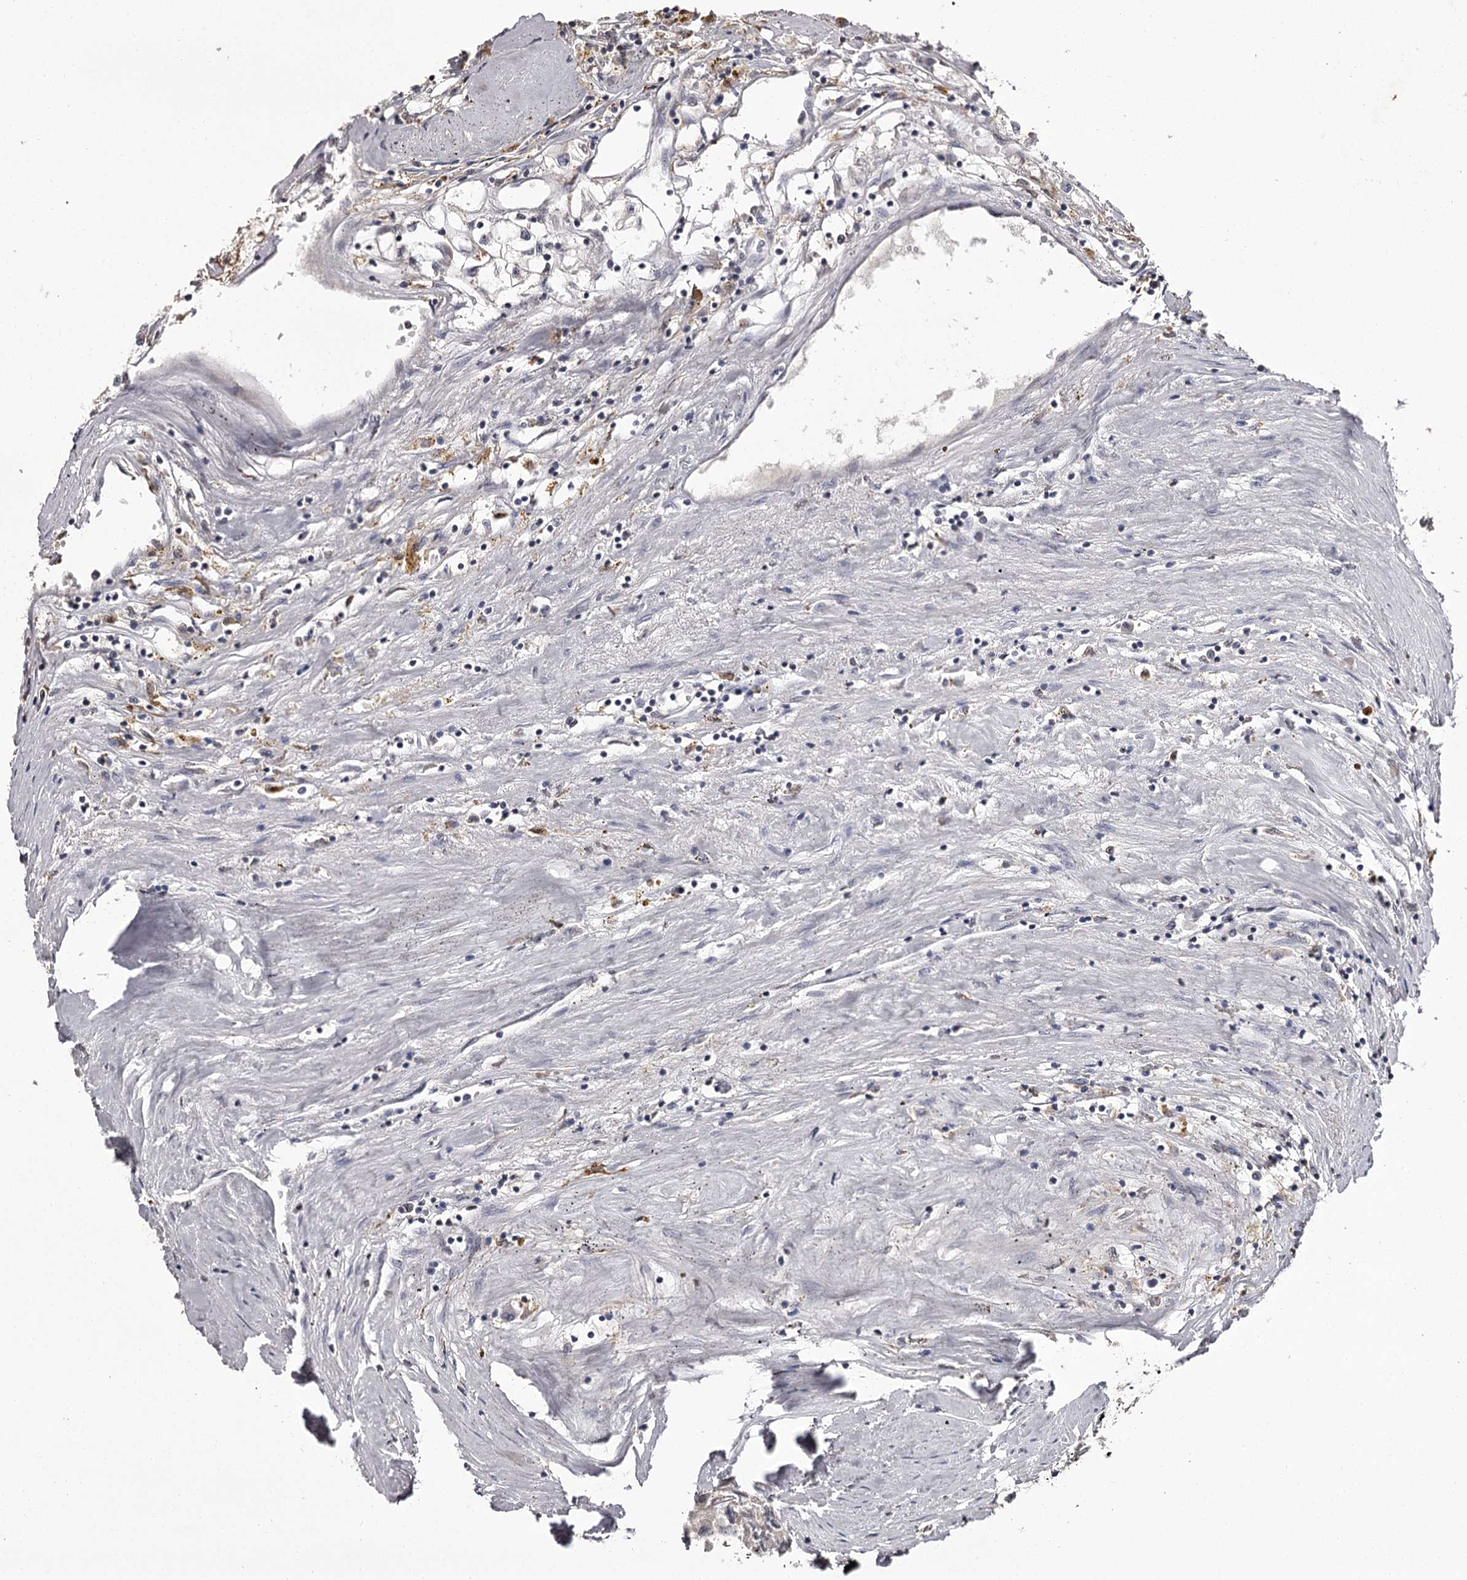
{"staining": {"intensity": "moderate", "quantity": "<25%", "location": "cytoplasmic/membranous"}, "tissue": "renal cancer", "cell_type": "Tumor cells", "image_type": "cancer", "snomed": [{"axis": "morphology", "description": "Adenocarcinoma, NOS"}, {"axis": "topography", "description": "Kidney"}], "caption": "Renal adenocarcinoma tissue shows moderate cytoplasmic/membranous expression in approximately <25% of tumor cells, visualized by immunohistochemistry.", "gene": "SLC32A1", "patient": {"sex": "male", "age": 56}}